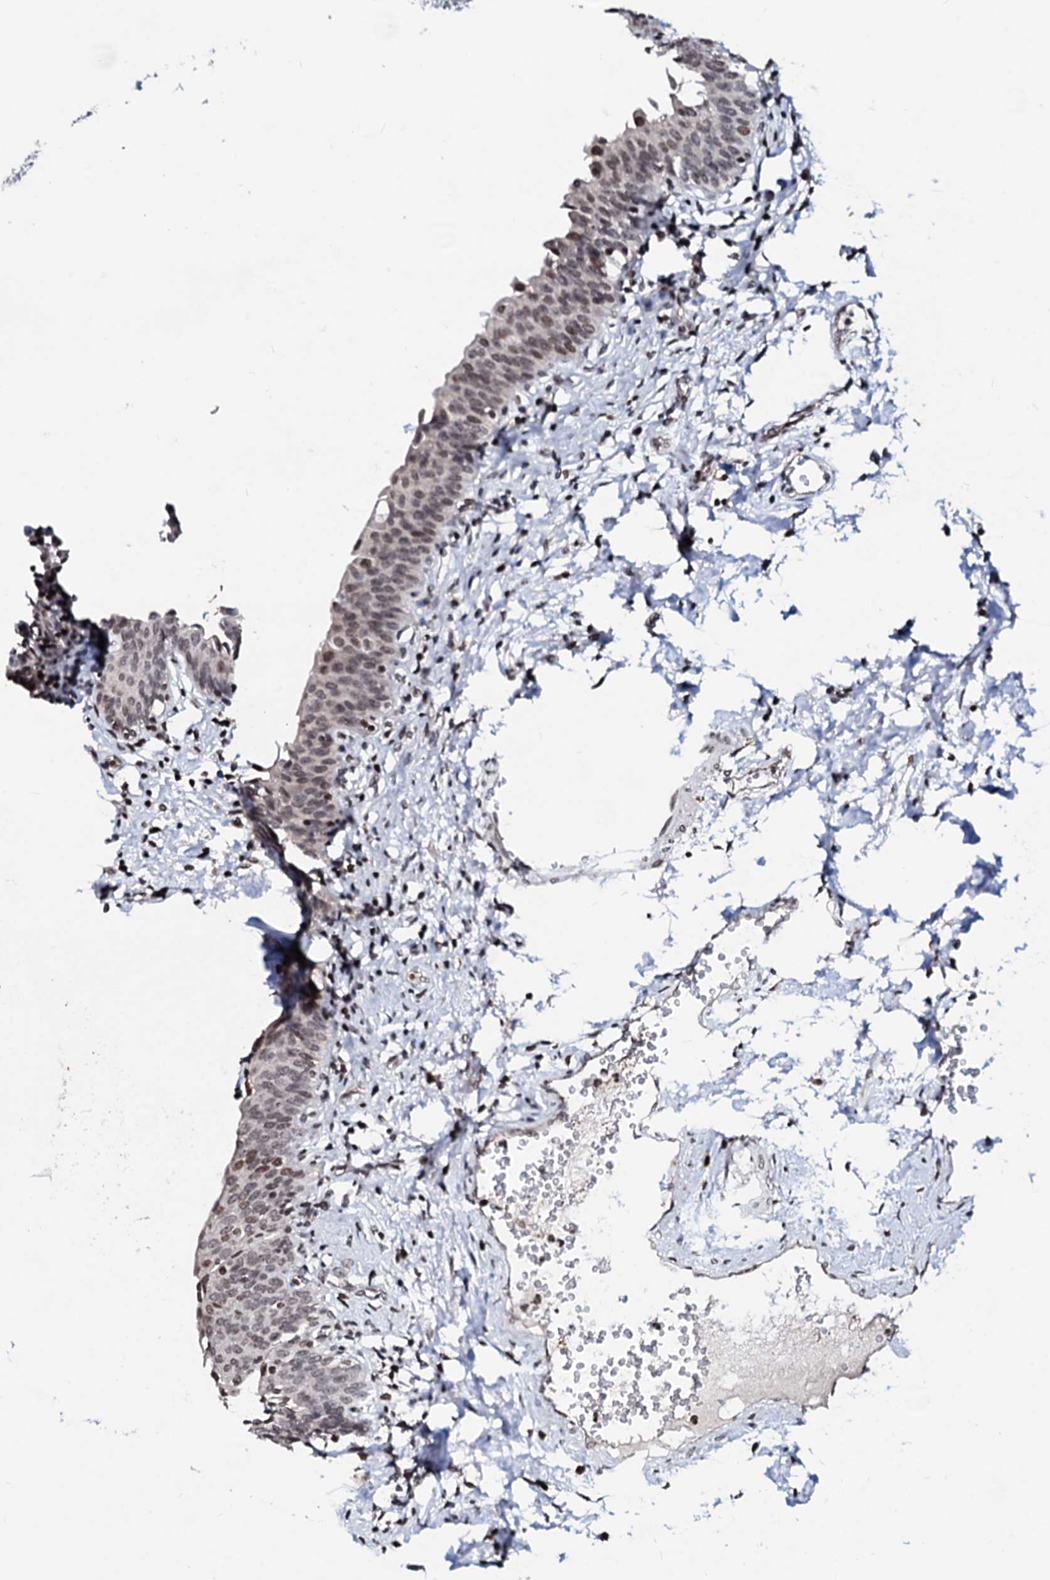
{"staining": {"intensity": "weak", "quantity": ">75%", "location": "nuclear"}, "tissue": "urinary bladder", "cell_type": "Urothelial cells", "image_type": "normal", "snomed": [{"axis": "morphology", "description": "Normal tissue, NOS"}, {"axis": "topography", "description": "Urinary bladder"}], "caption": "Immunohistochemical staining of unremarkable urinary bladder demonstrates low levels of weak nuclear staining in approximately >75% of urothelial cells.", "gene": "LSM11", "patient": {"sex": "male", "age": 83}}